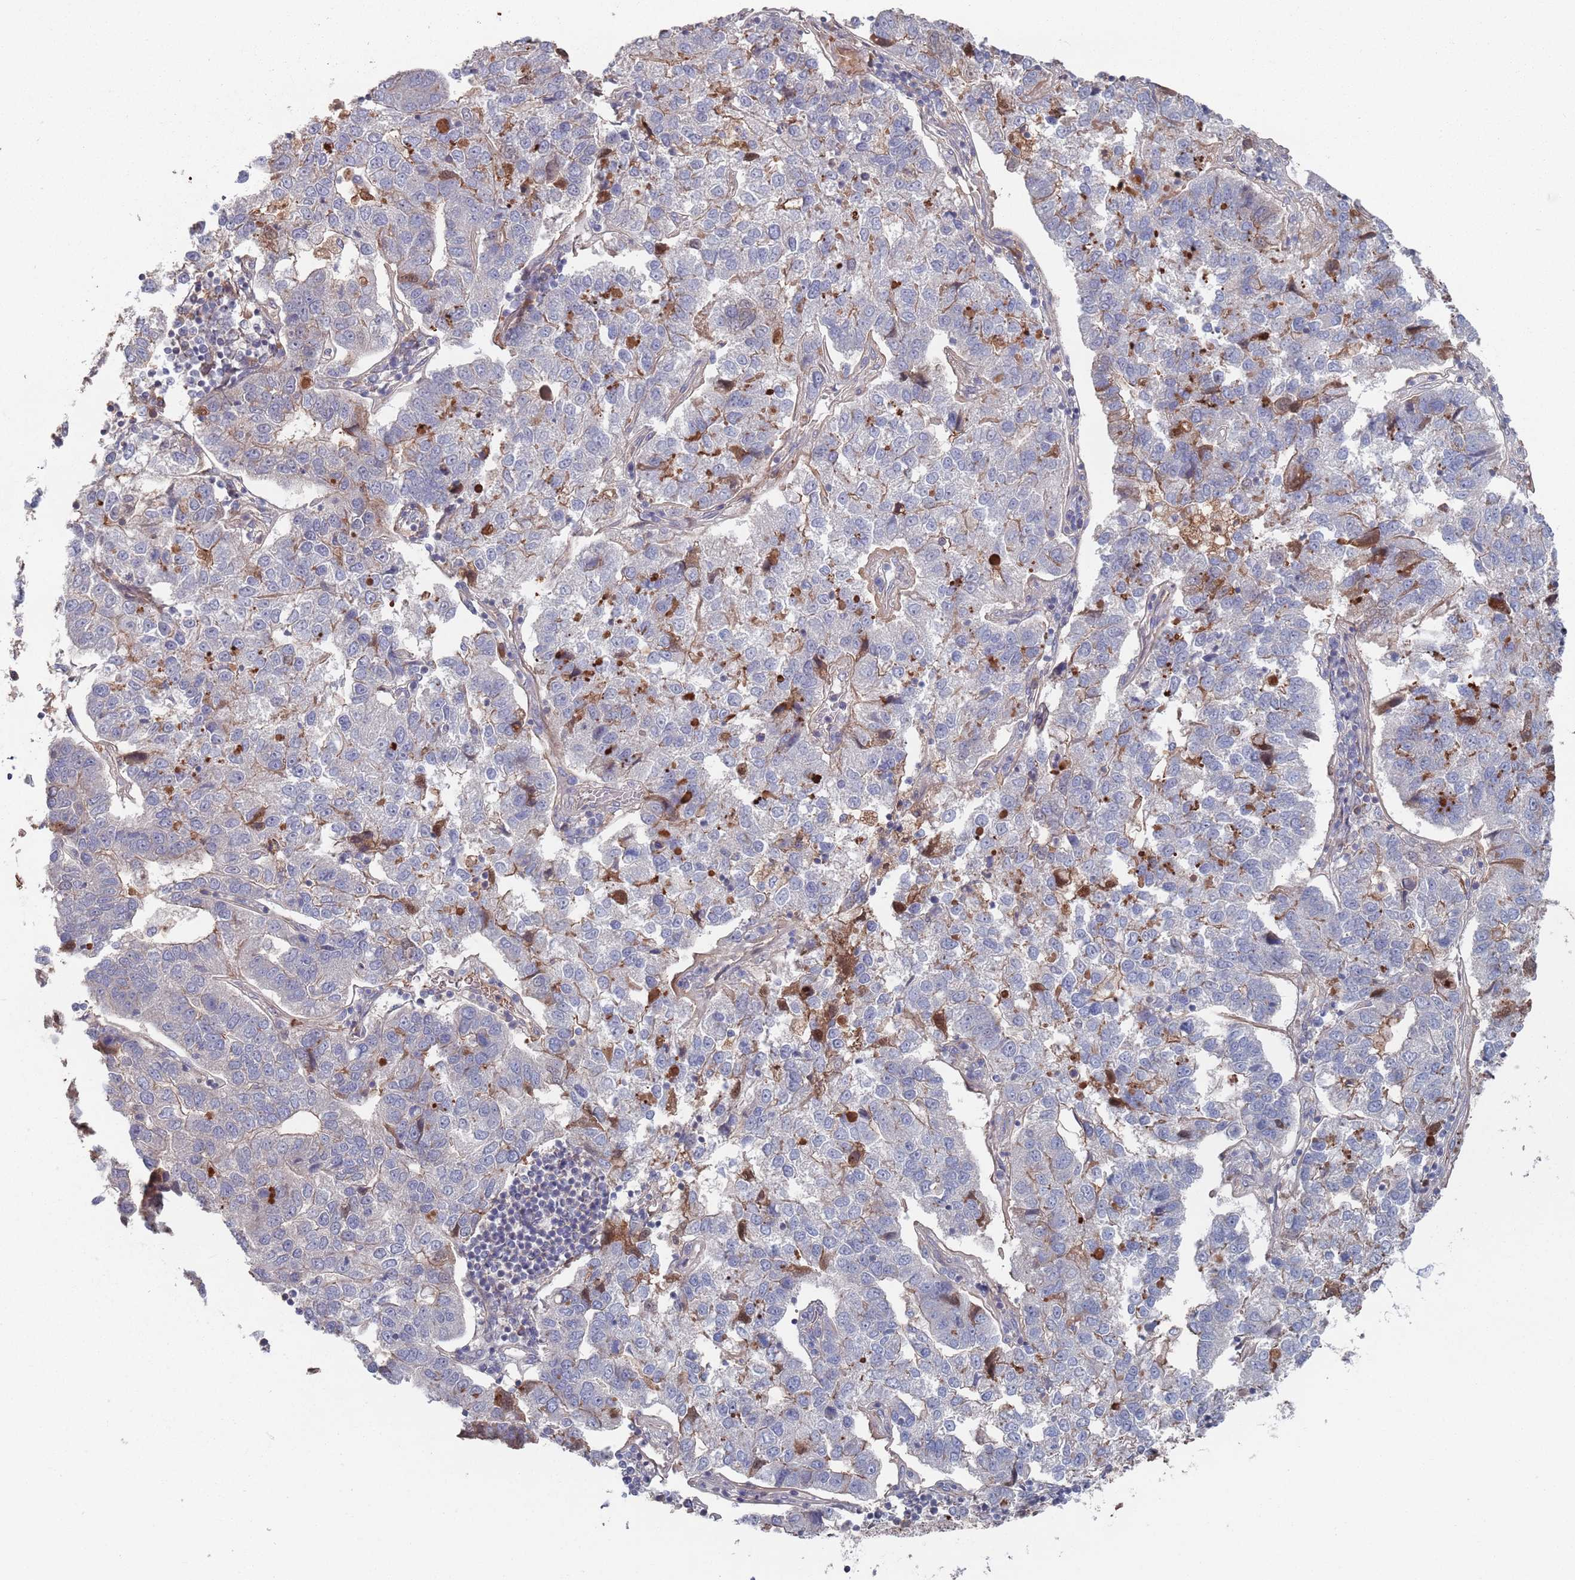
{"staining": {"intensity": "moderate", "quantity": "<25%", "location": "cytoplasmic/membranous"}, "tissue": "pancreatic cancer", "cell_type": "Tumor cells", "image_type": "cancer", "snomed": [{"axis": "morphology", "description": "Adenocarcinoma, NOS"}, {"axis": "topography", "description": "Pancreas"}], "caption": "Tumor cells exhibit moderate cytoplasmic/membranous positivity in about <25% of cells in pancreatic cancer.", "gene": "PLEKHA4", "patient": {"sex": "female", "age": 61}}